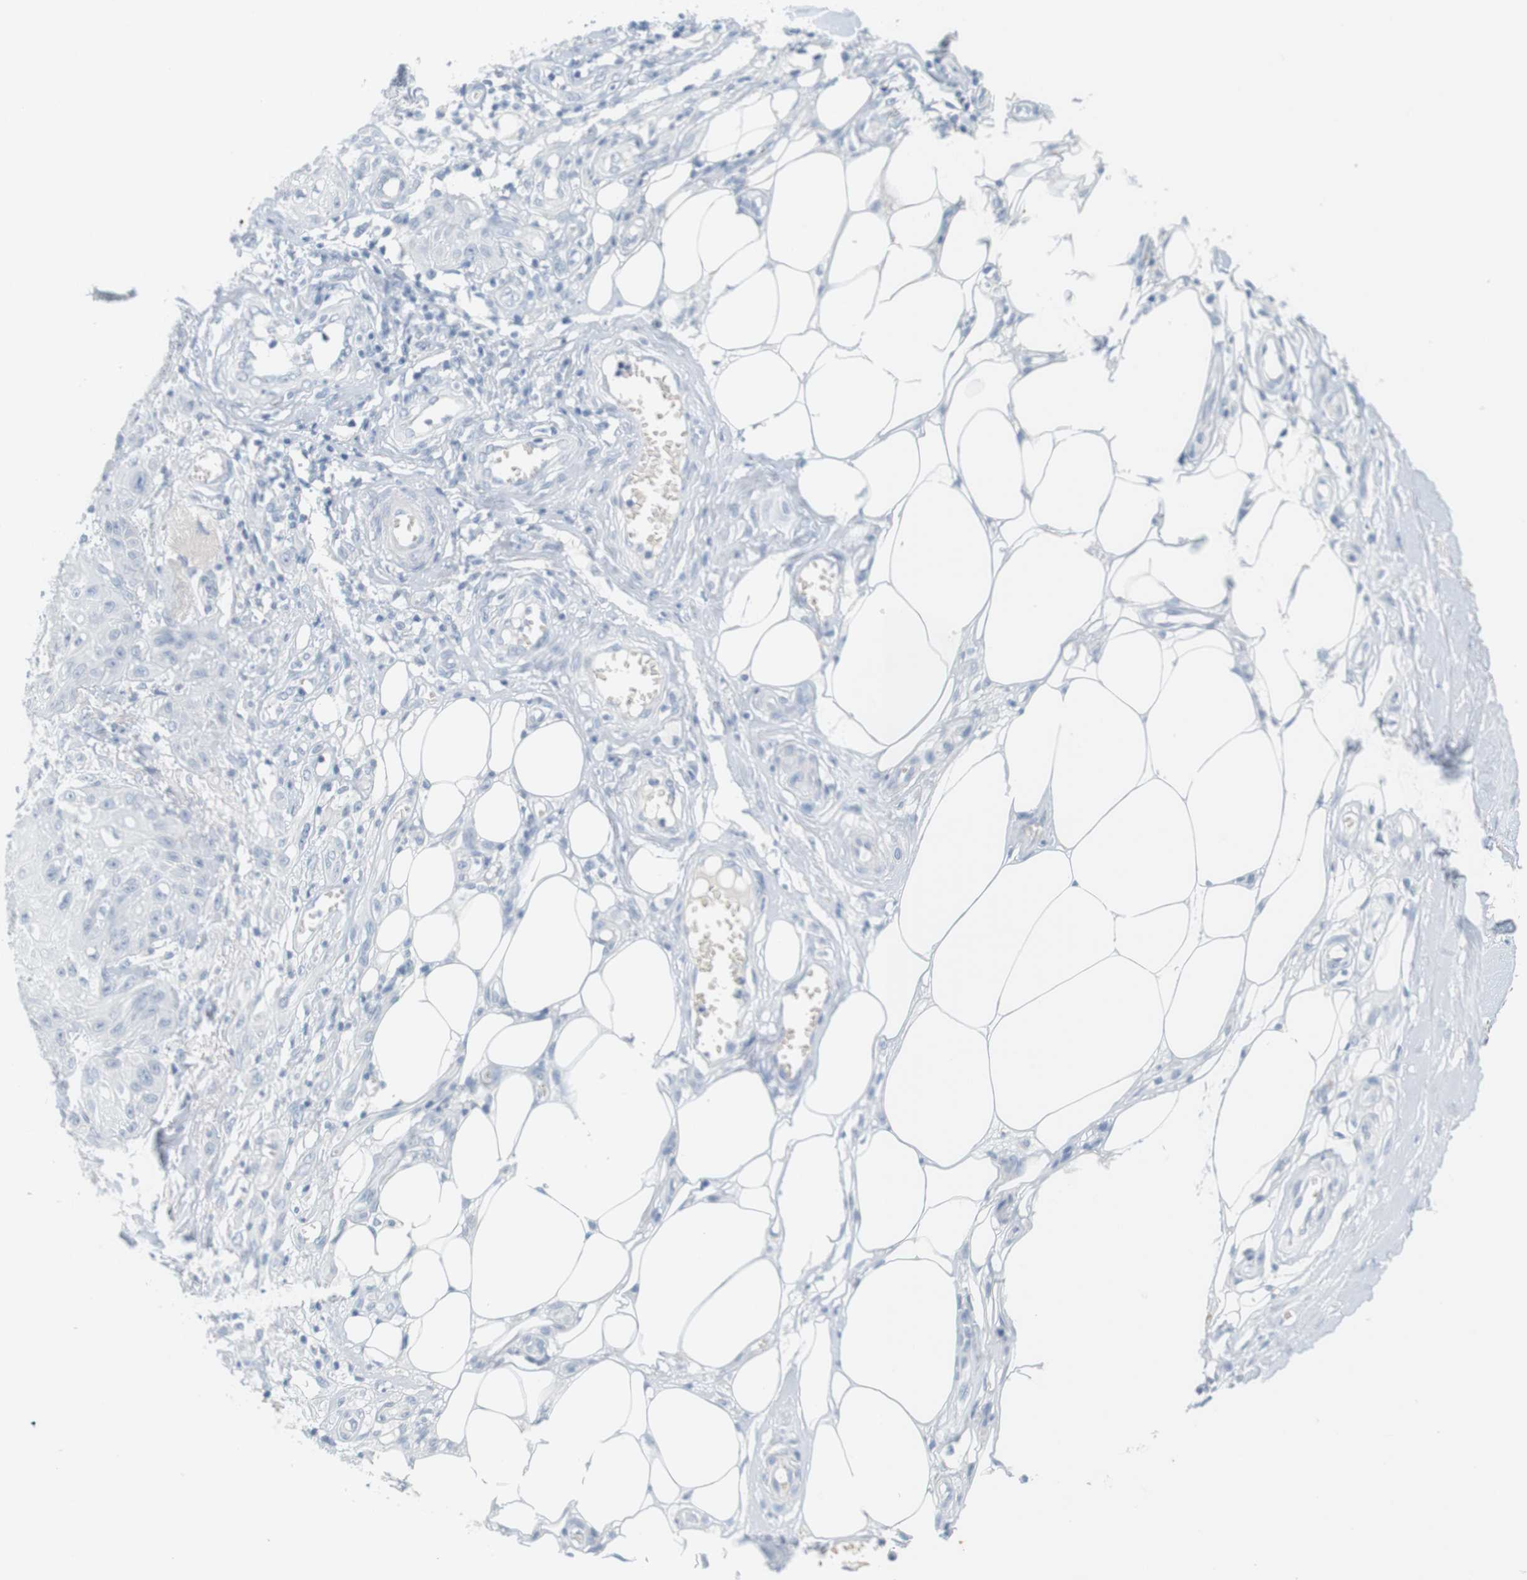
{"staining": {"intensity": "negative", "quantity": "none", "location": "none"}, "tissue": "skin cancer", "cell_type": "Tumor cells", "image_type": "cancer", "snomed": [{"axis": "morphology", "description": "Squamous cell carcinoma, NOS"}, {"axis": "topography", "description": "Skin"}], "caption": "A histopathology image of skin cancer stained for a protein reveals no brown staining in tumor cells.", "gene": "OPRM1", "patient": {"sex": "male", "age": 74}}